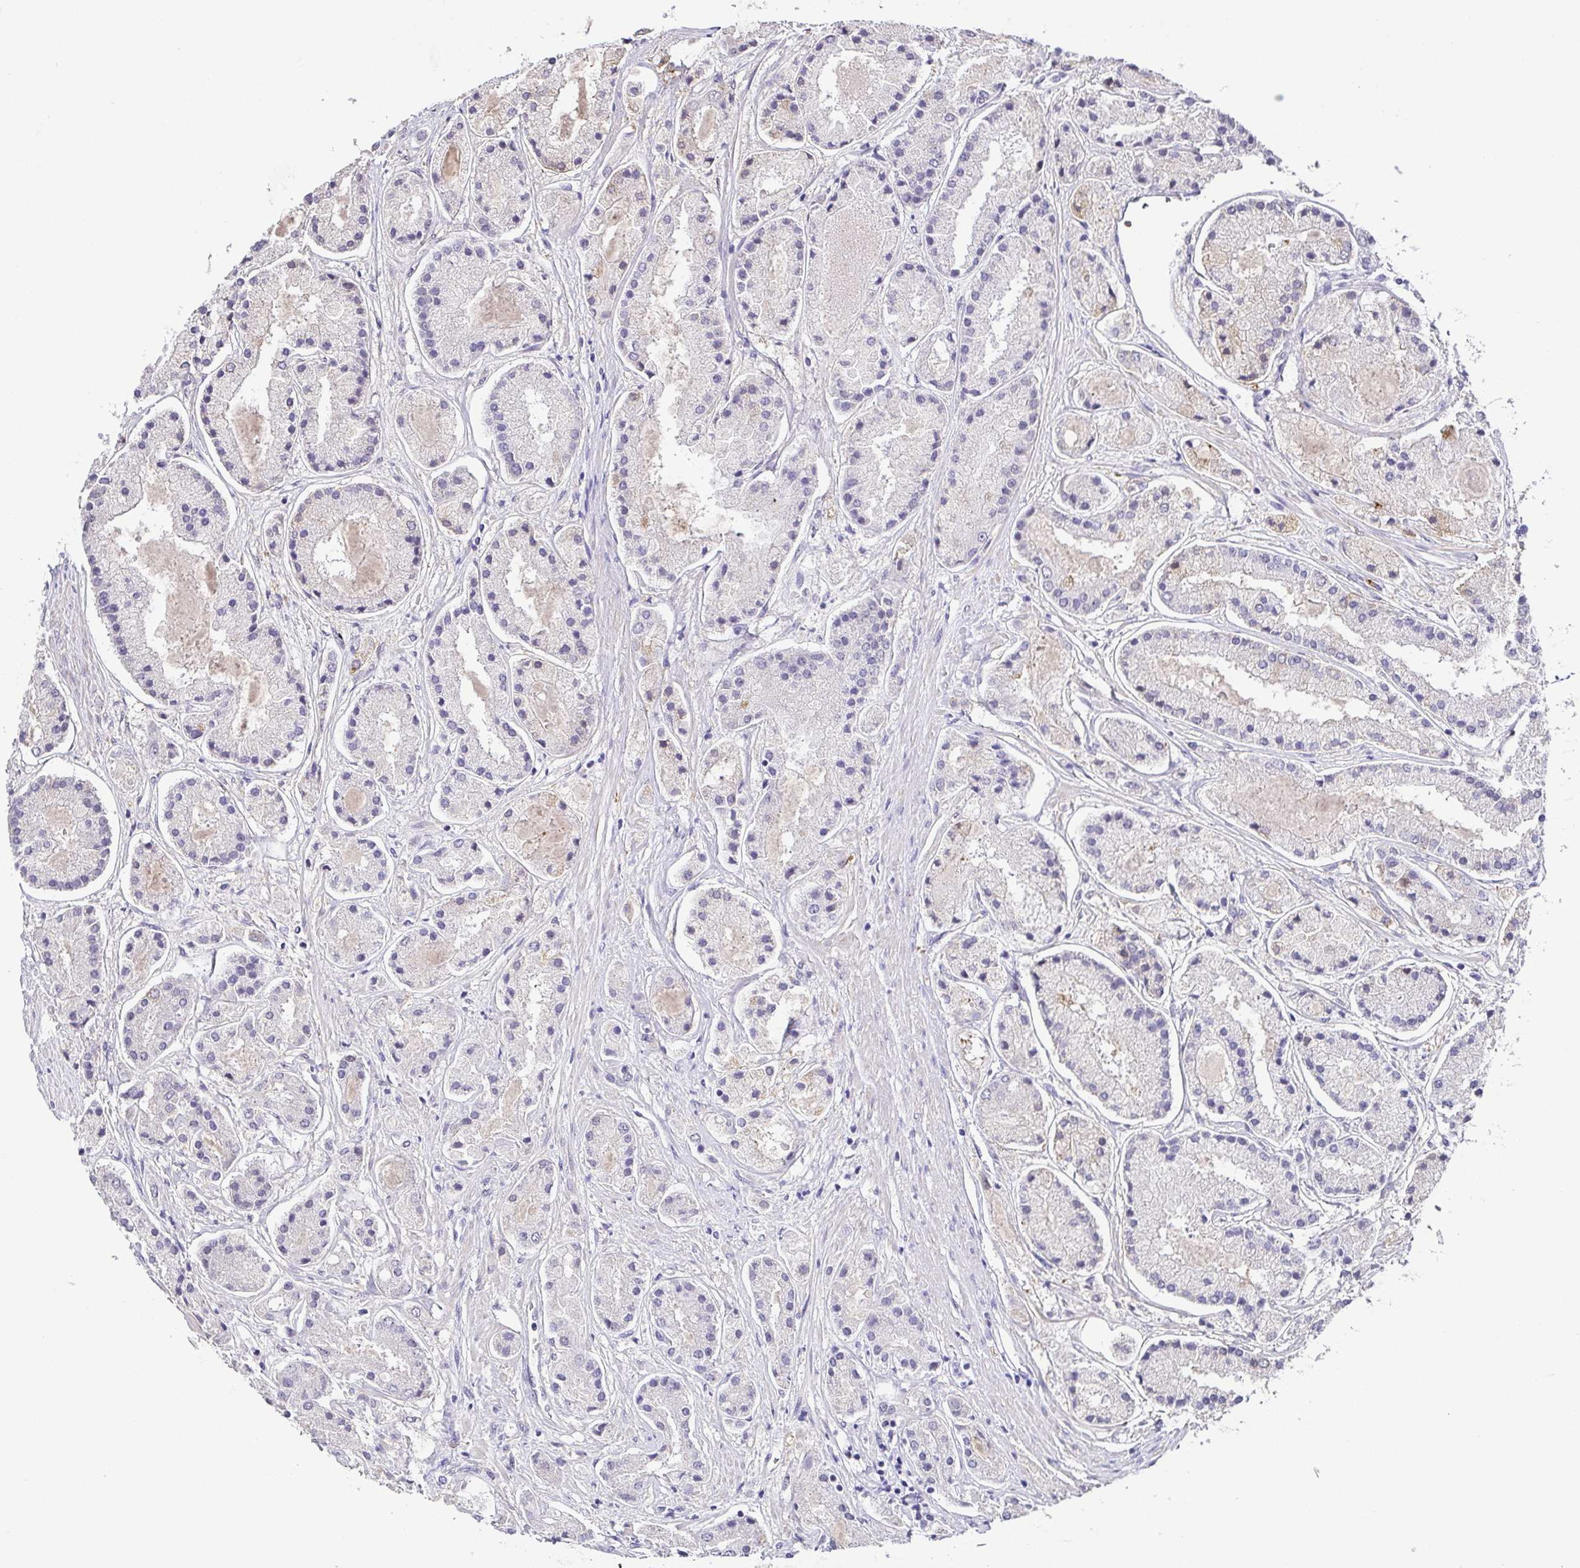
{"staining": {"intensity": "negative", "quantity": "none", "location": "none"}, "tissue": "prostate cancer", "cell_type": "Tumor cells", "image_type": "cancer", "snomed": [{"axis": "morphology", "description": "Adenocarcinoma, High grade"}, {"axis": "topography", "description": "Prostate"}], "caption": "A micrograph of human high-grade adenocarcinoma (prostate) is negative for staining in tumor cells.", "gene": "NEFH", "patient": {"sex": "male", "age": 67}}